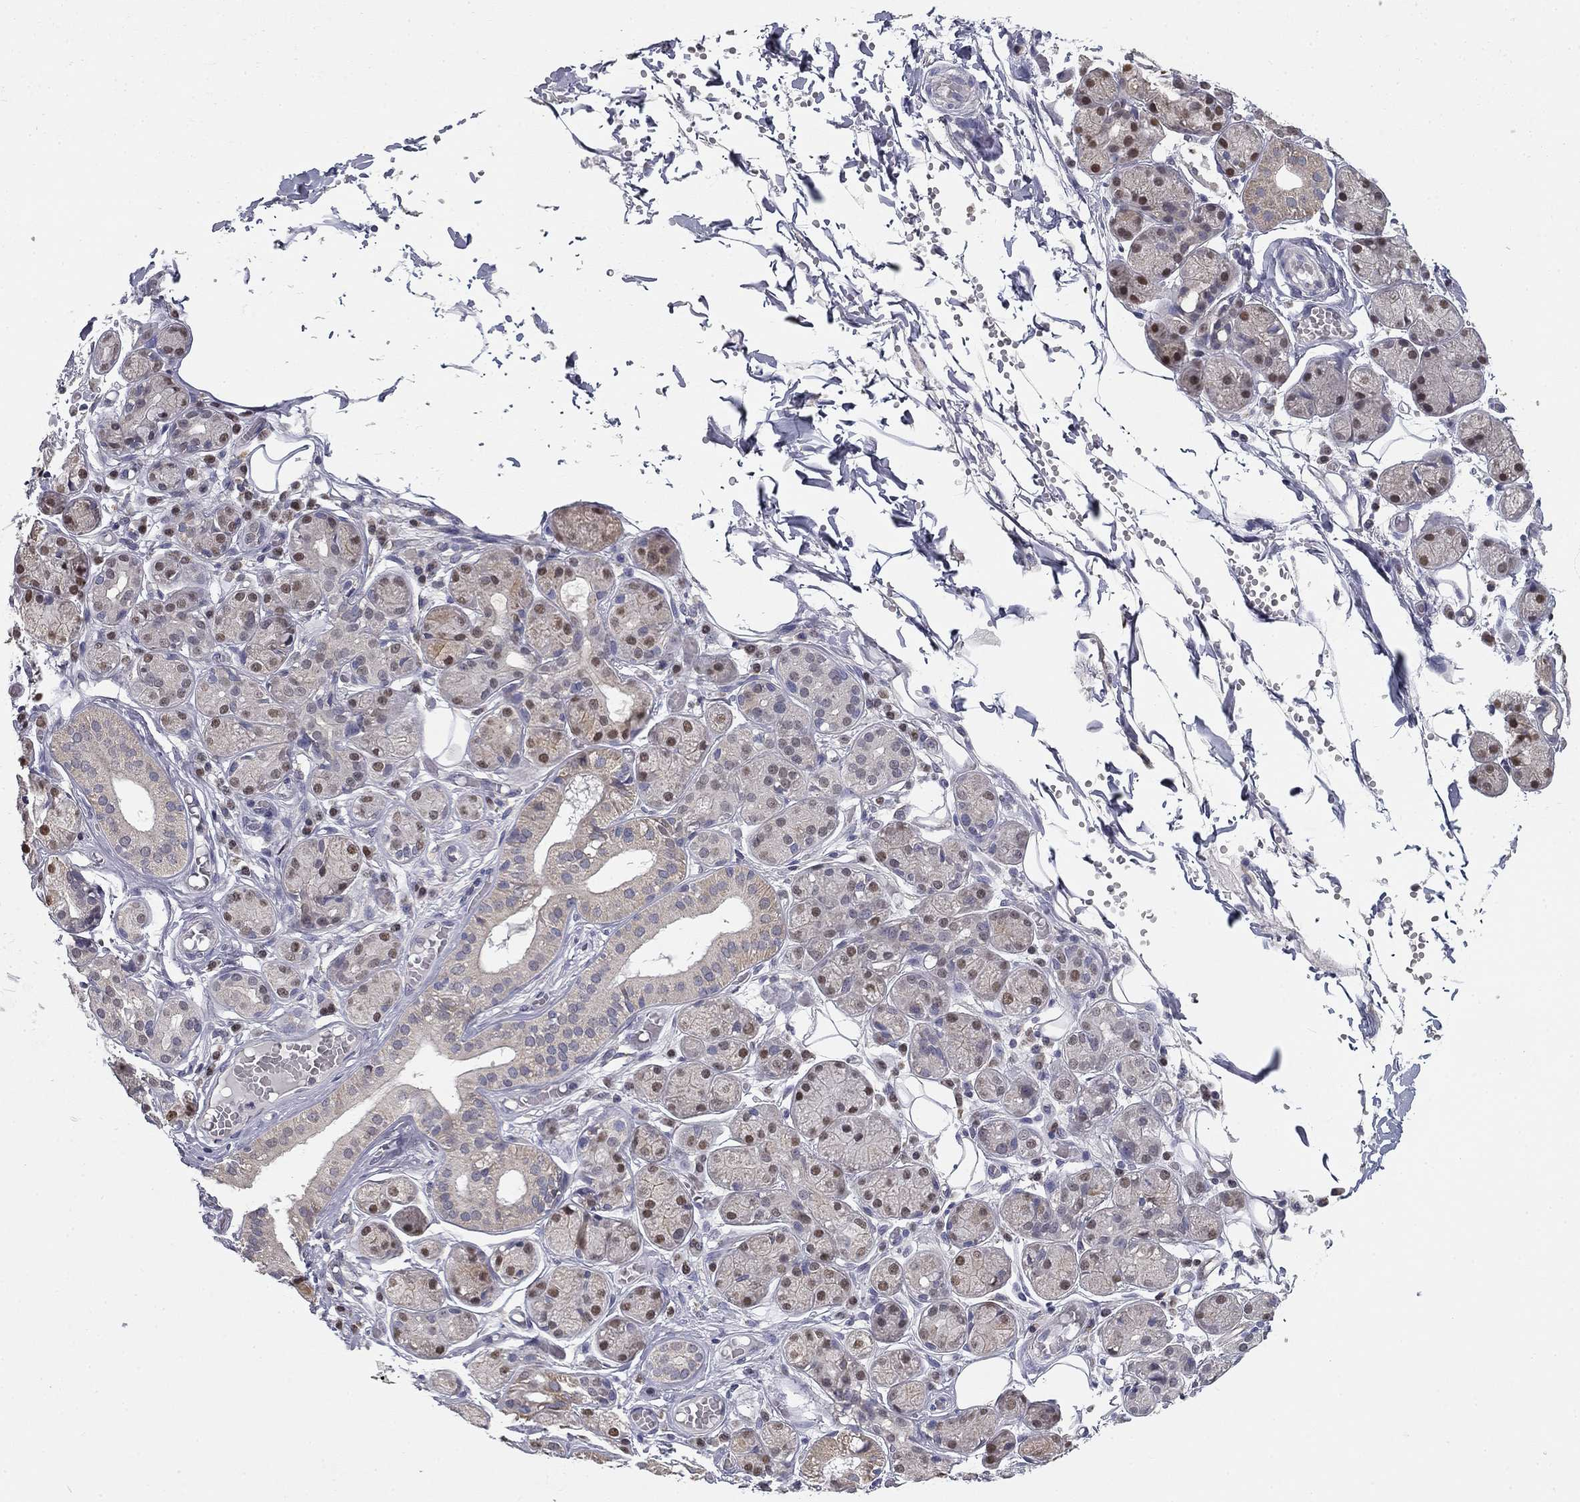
{"staining": {"intensity": "moderate", "quantity": "25%-75%", "location": "nuclear"}, "tissue": "salivary gland", "cell_type": "Glandular cells", "image_type": "normal", "snomed": [{"axis": "morphology", "description": "Normal tissue, NOS"}, {"axis": "topography", "description": "Salivary gland"}, {"axis": "topography", "description": "Peripheral nerve tissue"}], "caption": "IHC (DAB) staining of unremarkable salivary gland demonstrates moderate nuclear protein positivity in approximately 25%-75% of glandular cells.", "gene": "SLC2A9", "patient": {"sex": "male", "age": 71}}